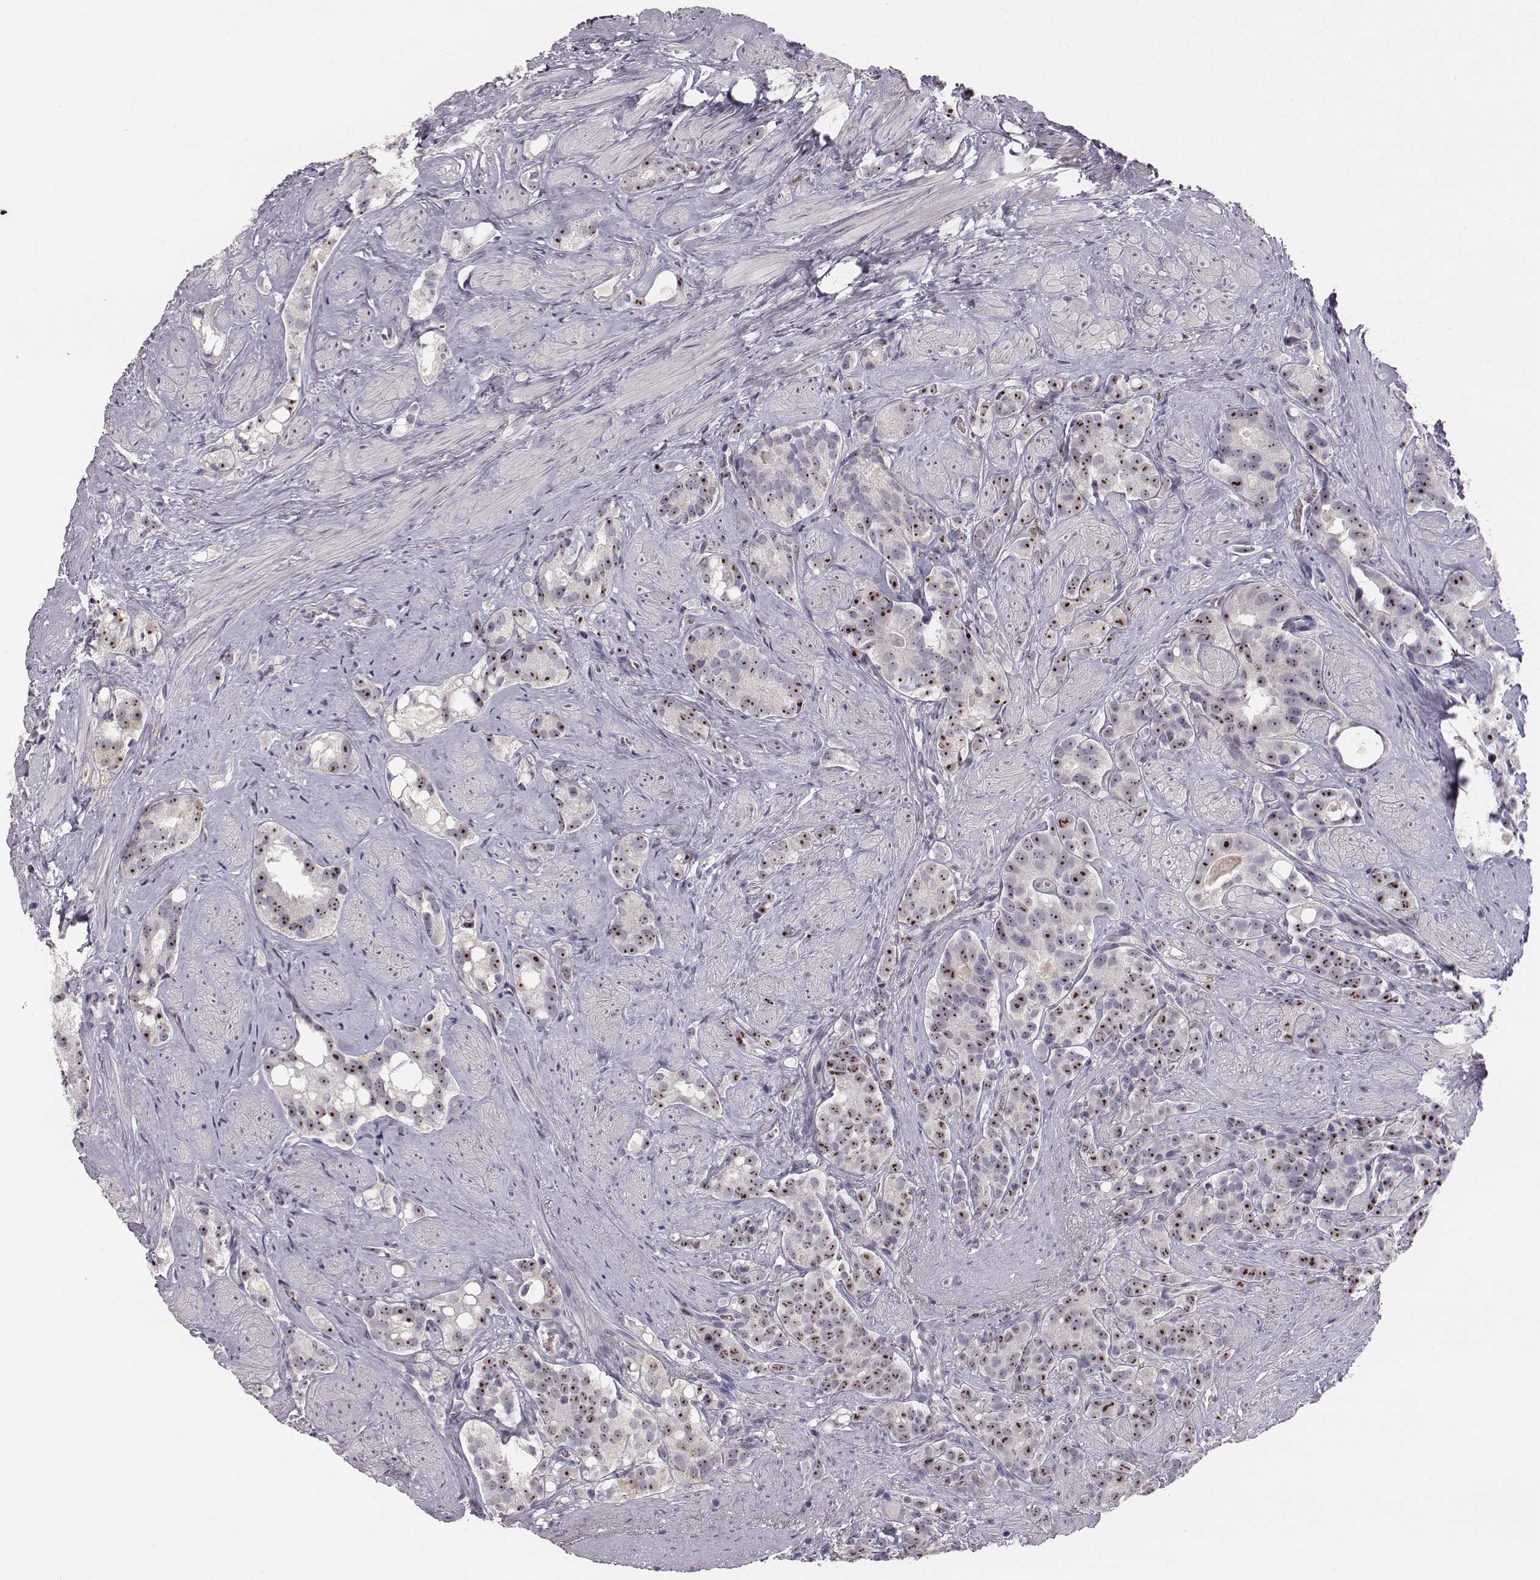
{"staining": {"intensity": "strong", "quantity": "25%-75%", "location": "nuclear"}, "tissue": "prostate cancer", "cell_type": "Tumor cells", "image_type": "cancer", "snomed": [{"axis": "morphology", "description": "Adenocarcinoma, High grade"}, {"axis": "topography", "description": "Prostate"}], "caption": "Strong nuclear staining is identified in approximately 25%-75% of tumor cells in prostate cancer (adenocarcinoma (high-grade)).", "gene": "NIFK", "patient": {"sex": "male", "age": 75}}